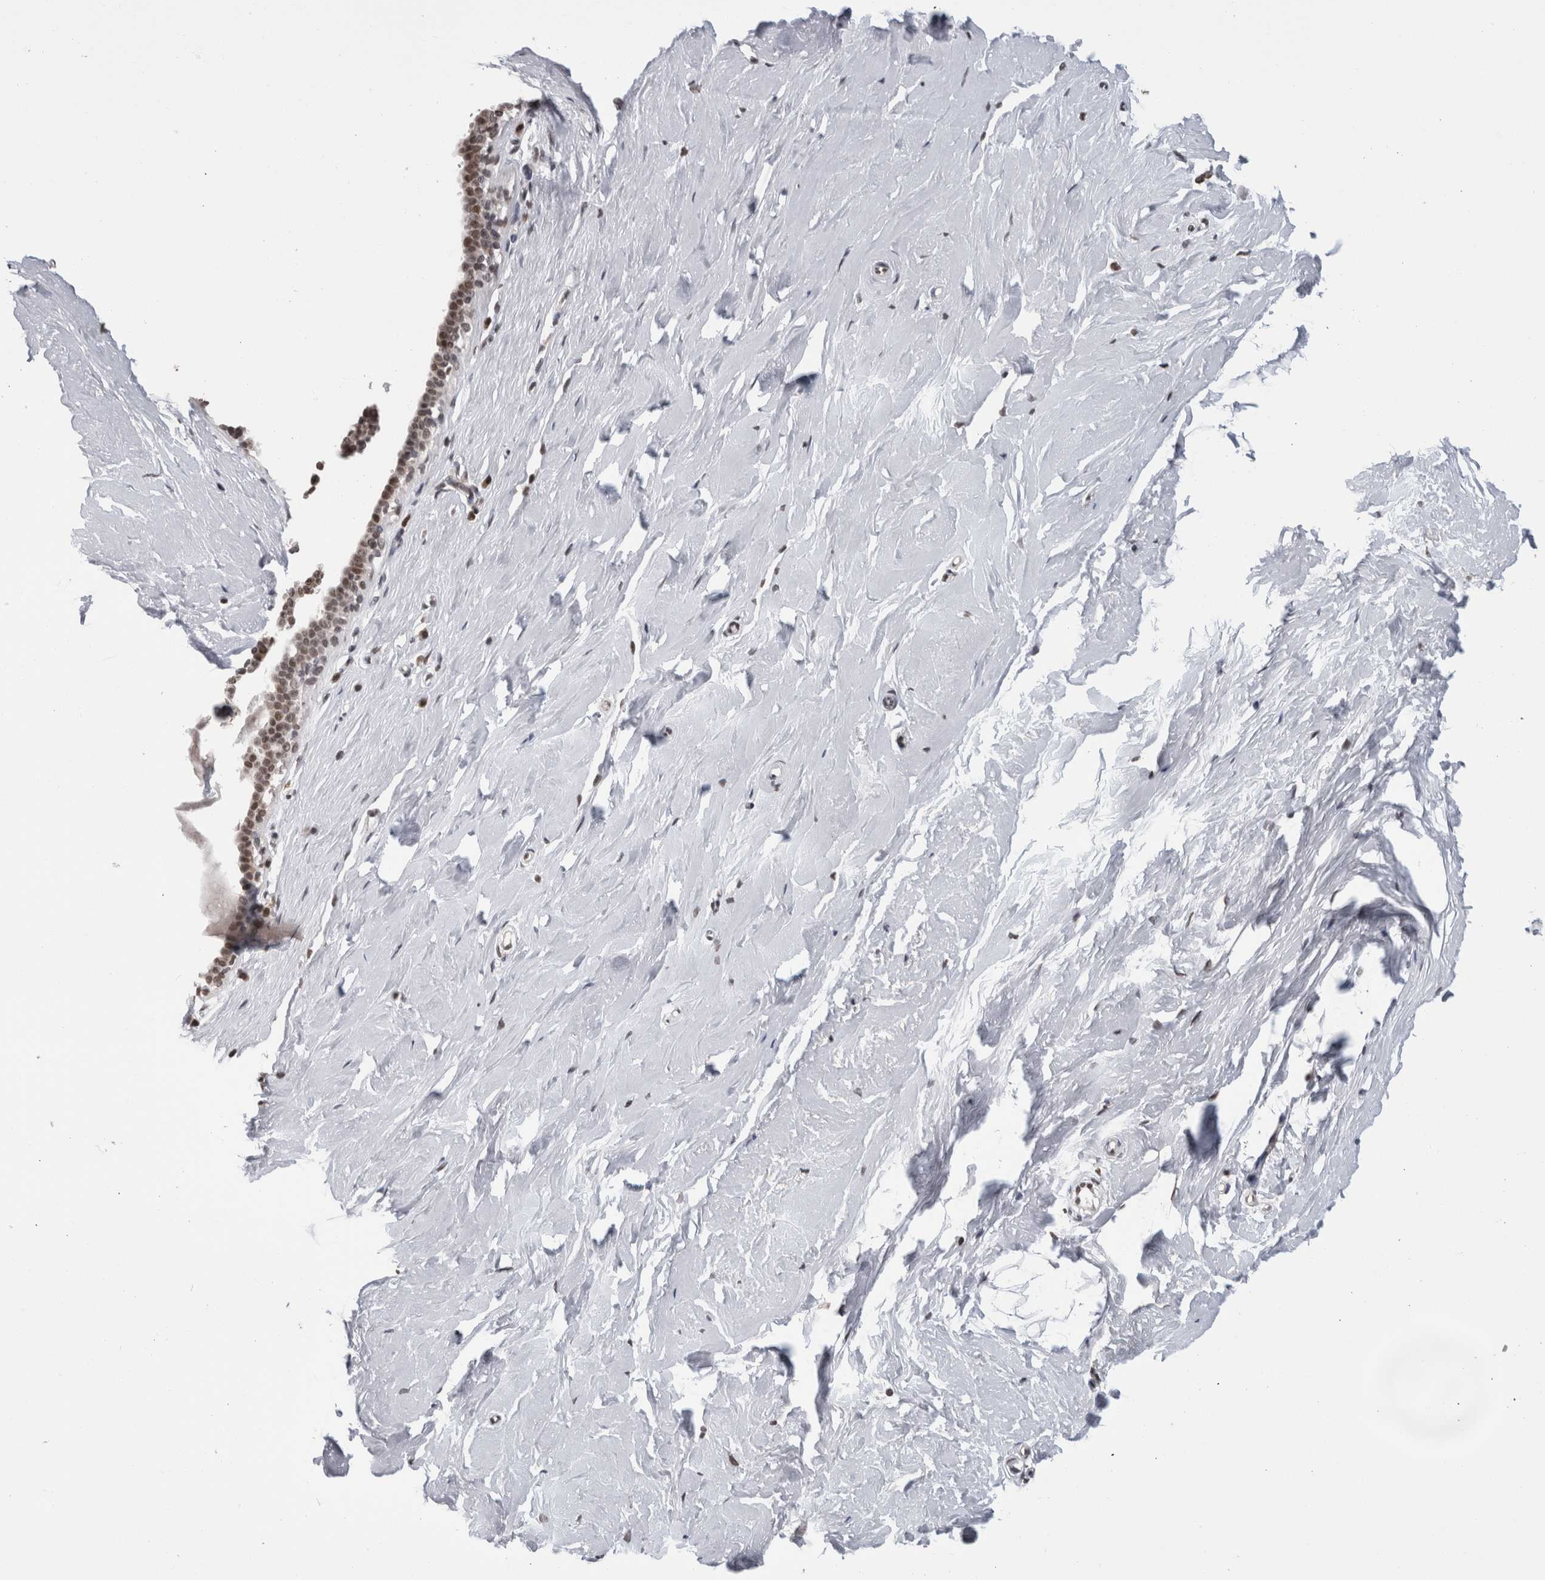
{"staining": {"intensity": "moderate", "quantity": ">75%", "location": "nuclear"}, "tissue": "breast", "cell_type": "Adipocytes", "image_type": "normal", "snomed": [{"axis": "morphology", "description": "Normal tissue, NOS"}, {"axis": "topography", "description": "Breast"}], "caption": "Moderate nuclear expression is seen in approximately >75% of adipocytes in unremarkable breast.", "gene": "ZBTB11", "patient": {"sex": "female", "age": 23}}